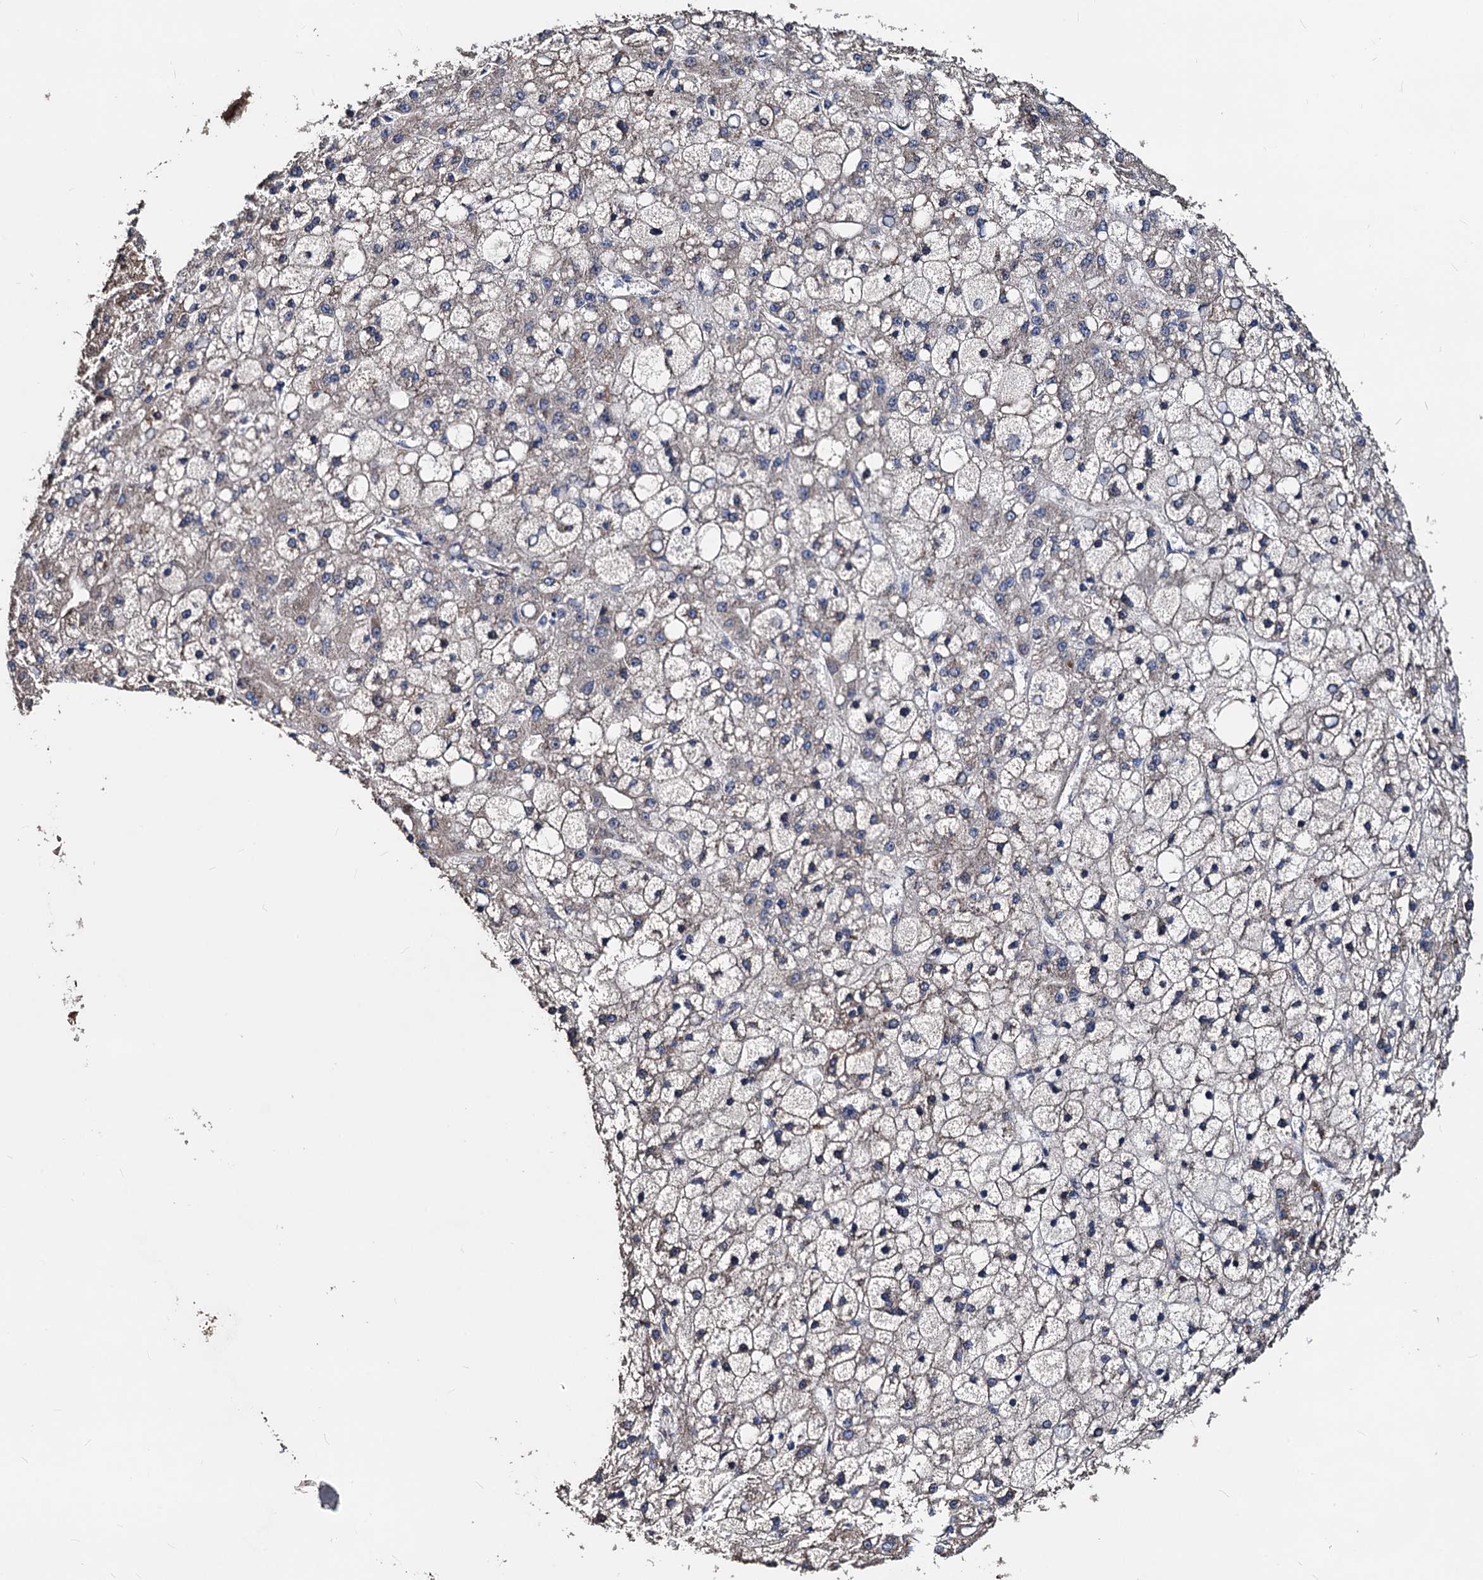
{"staining": {"intensity": "moderate", "quantity": "<25%", "location": "cytoplasmic/membranous"}, "tissue": "liver cancer", "cell_type": "Tumor cells", "image_type": "cancer", "snomed": [{"axis": "morphology", "description": "Carcinoma, Hepatocellular, NOS"}, {"axis": "topography", "description": "Liver"}], "caption": "Protein expression analysis of human liver cancer (hepatocellular carcinoma) reveals moderate cytoplasmic/membranous positivity in about <25% of tumor cells. (IHC, brightfield microscopy, high magnification).", "gene": "AKAP11", "patient": {"sex": "male", "age": 67}}